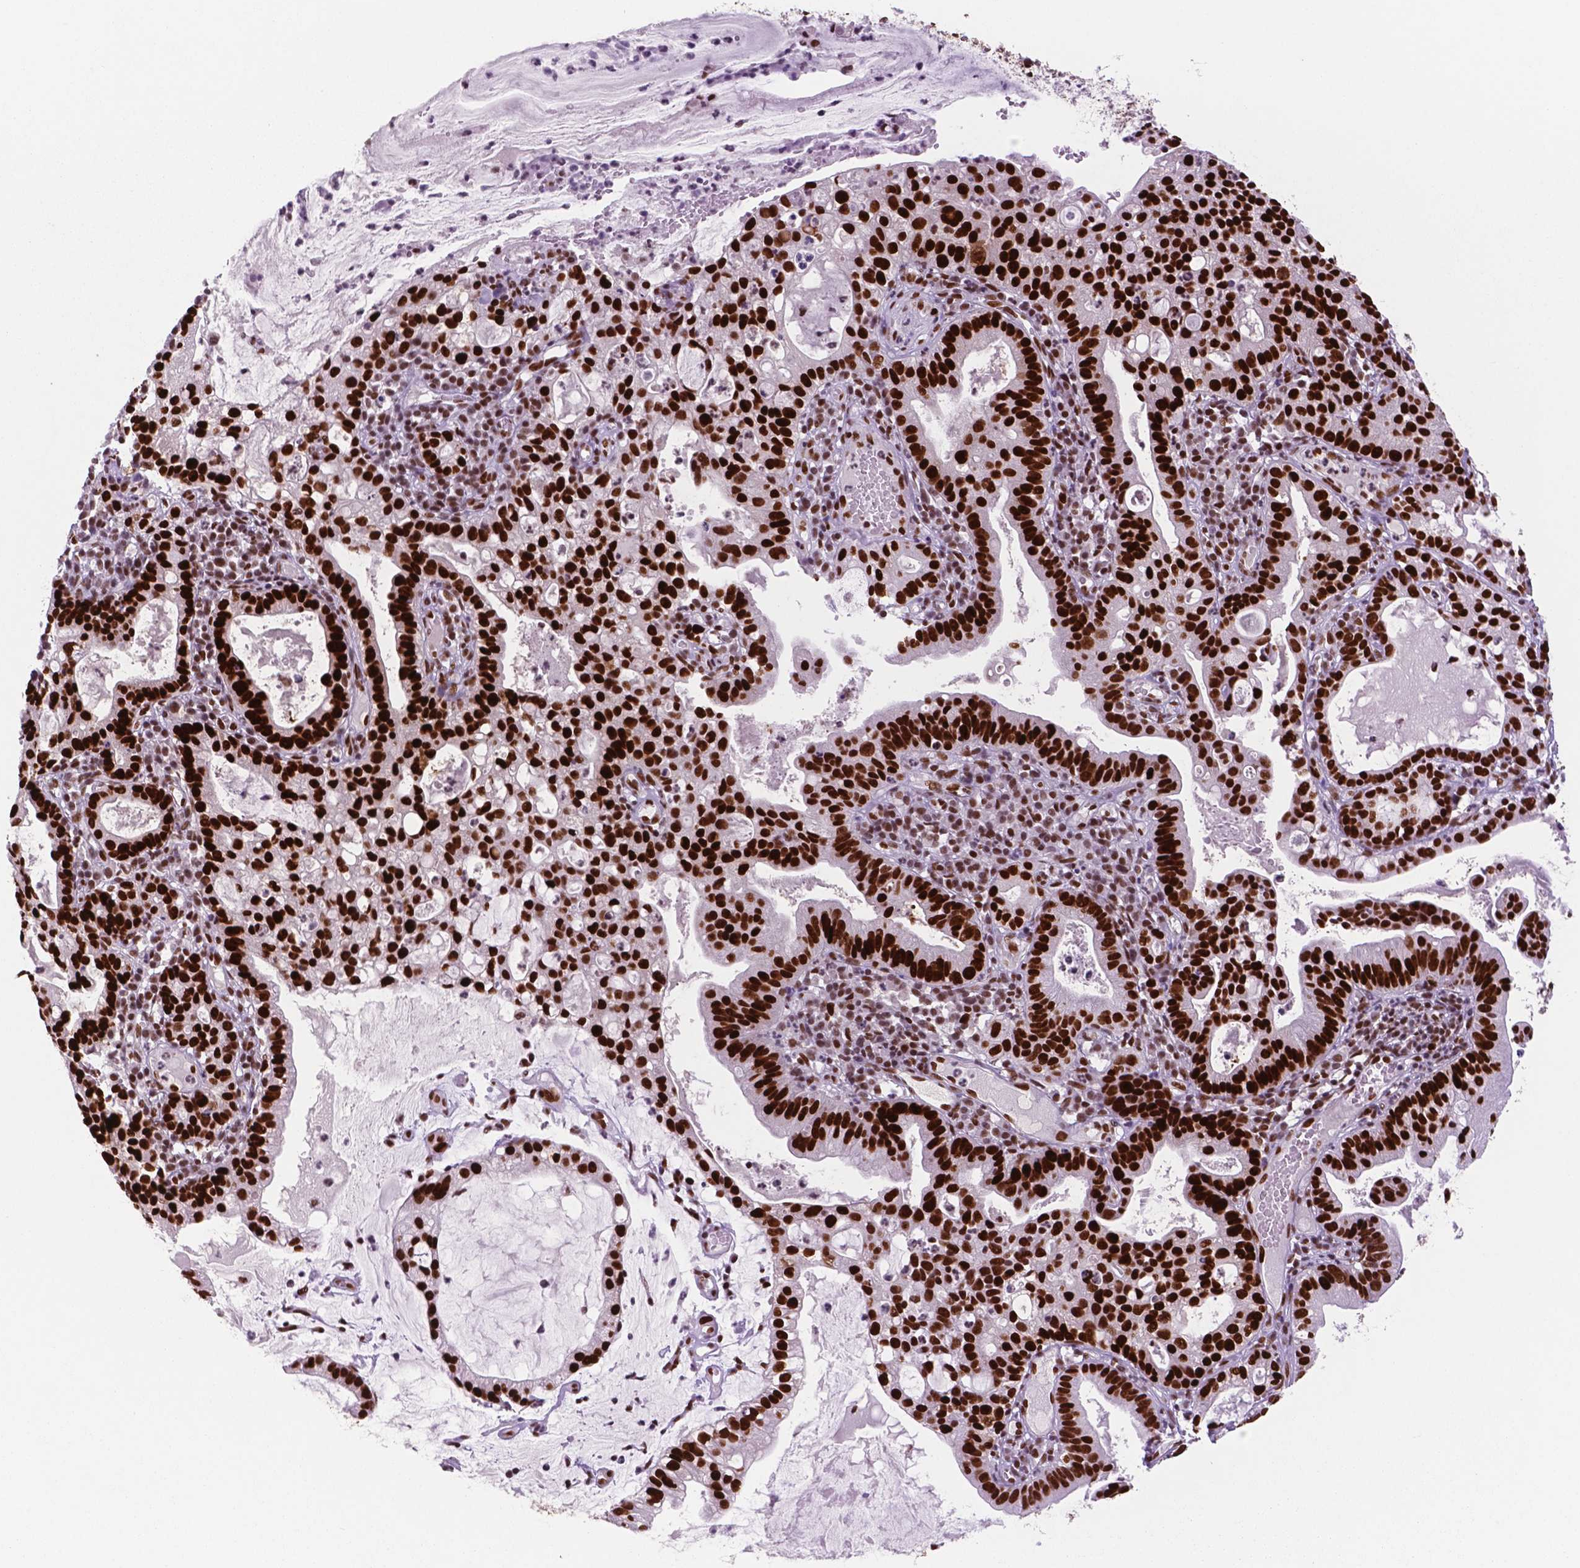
{"staining": {"intensity": "strong", "quantity": ">75%", "location": "nuclear"}, "tissue": "cervical cancer", "cell_type": "Tumor cells", "image_type": "cancer", "snomed": [{"axis": "morphology", "description": "Adenocarcinoma, NOS"}, {"axis": "topography", "description": "Cervix"}], "caption": "A micrograph showing strong nuclear expression in about >75% of tumor cells in cervical cancer (adenocarcinoma), as visualized by brown immunohistochemical staining.", "gene": "MSH6", "patient": {"sex": "female", "age": 41}}